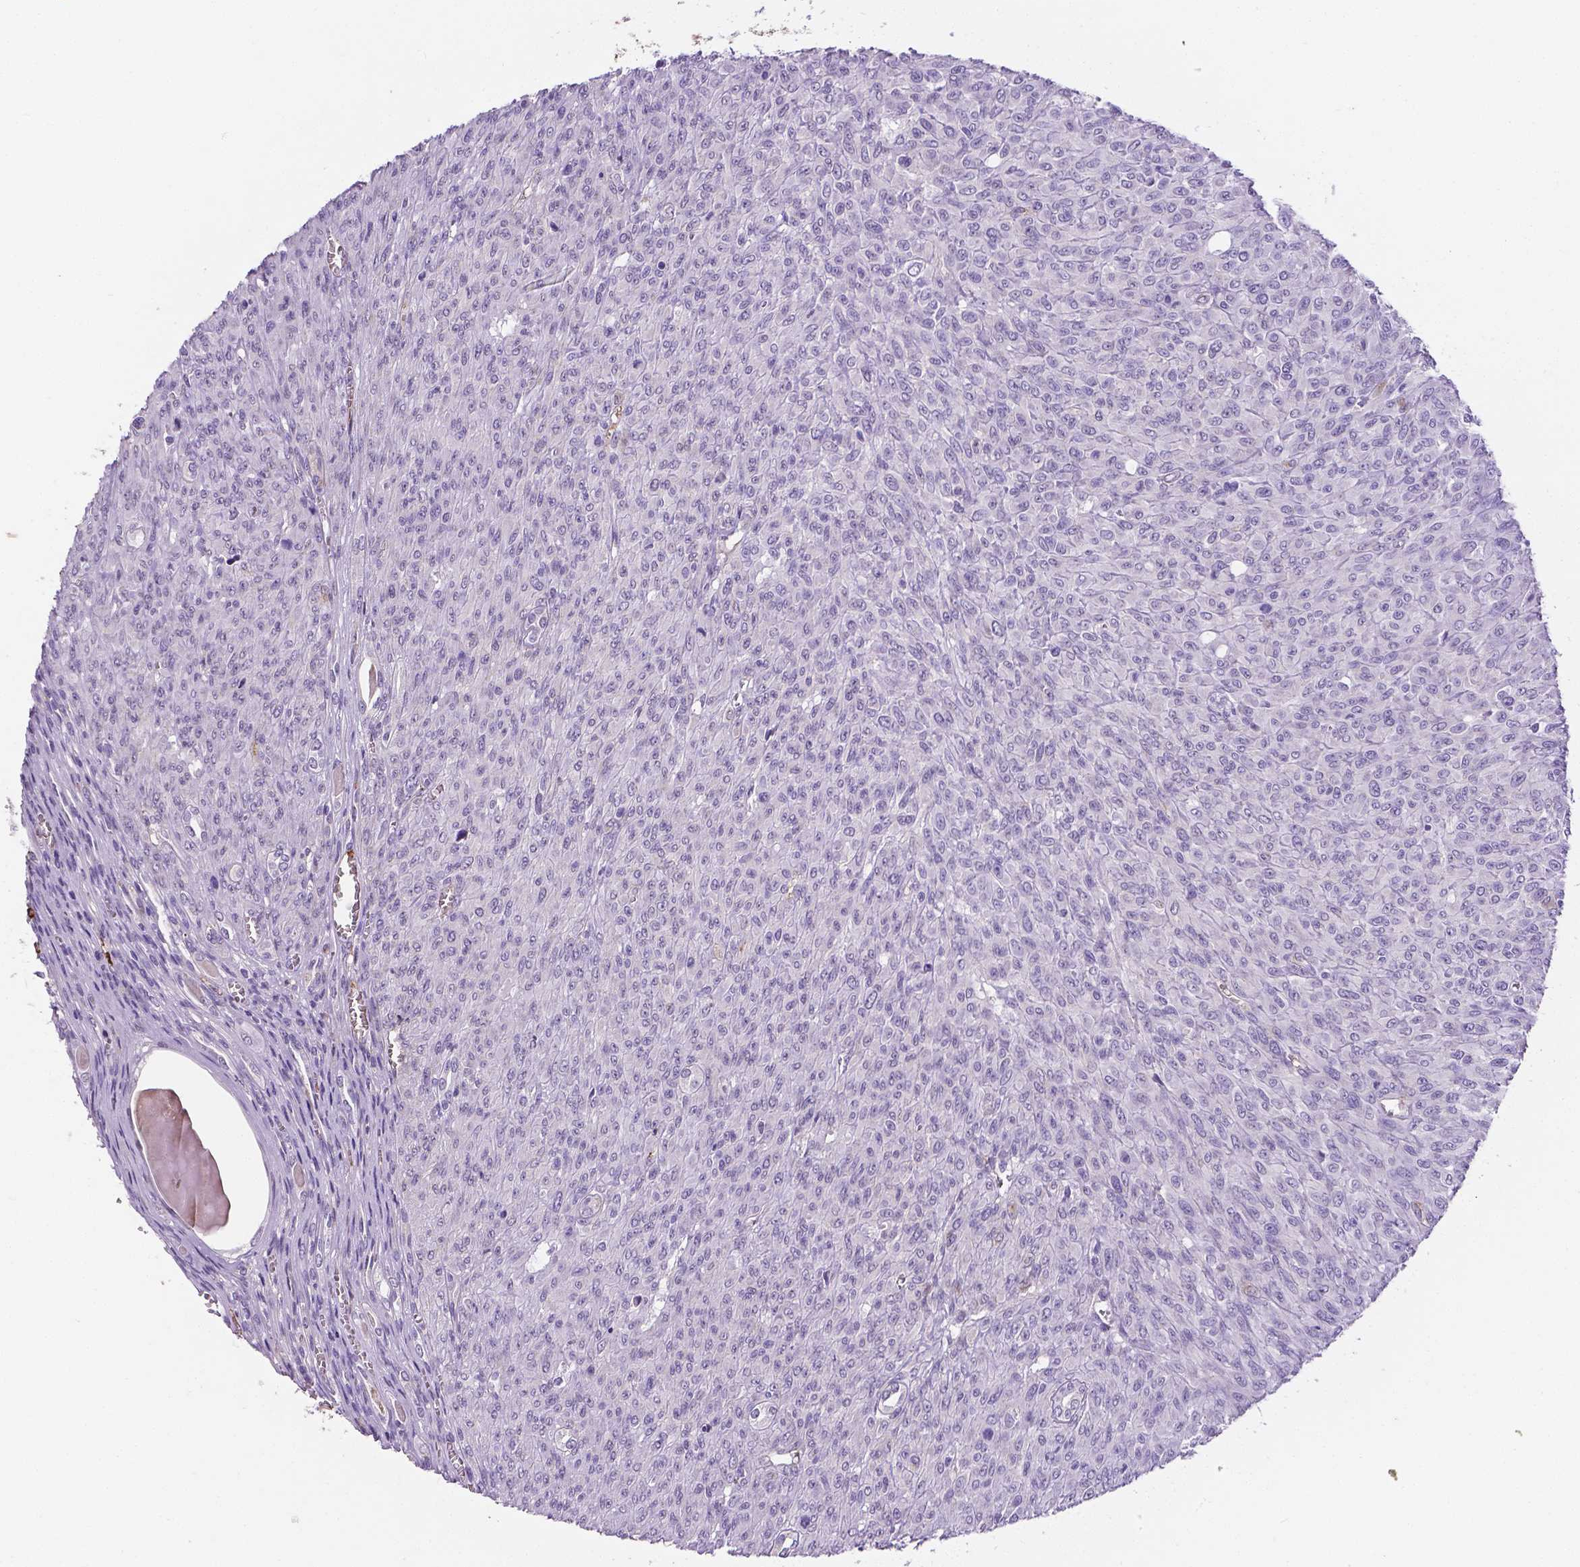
{"staining": {"intensity": "negative", "quantity": "none", "location": "none"}, "tissue": "renal cancer", "cell_type": "Tumor cells", "image_type": "cancer", "snomed": [{"axis": "morphology", "description": "Adenocarcinoma, NOS"}, {"axis": "topography", "description": "Kidney"}], "caption": "Immunohistochemistry (IHC) micrograph of neoplastic tissue: adenocarcinoma (renal) stained with DAB demonstrates no significant protein staining in tumor cells.", "gene": "APOE", "patient": {"sex": "male", "age": 58}}